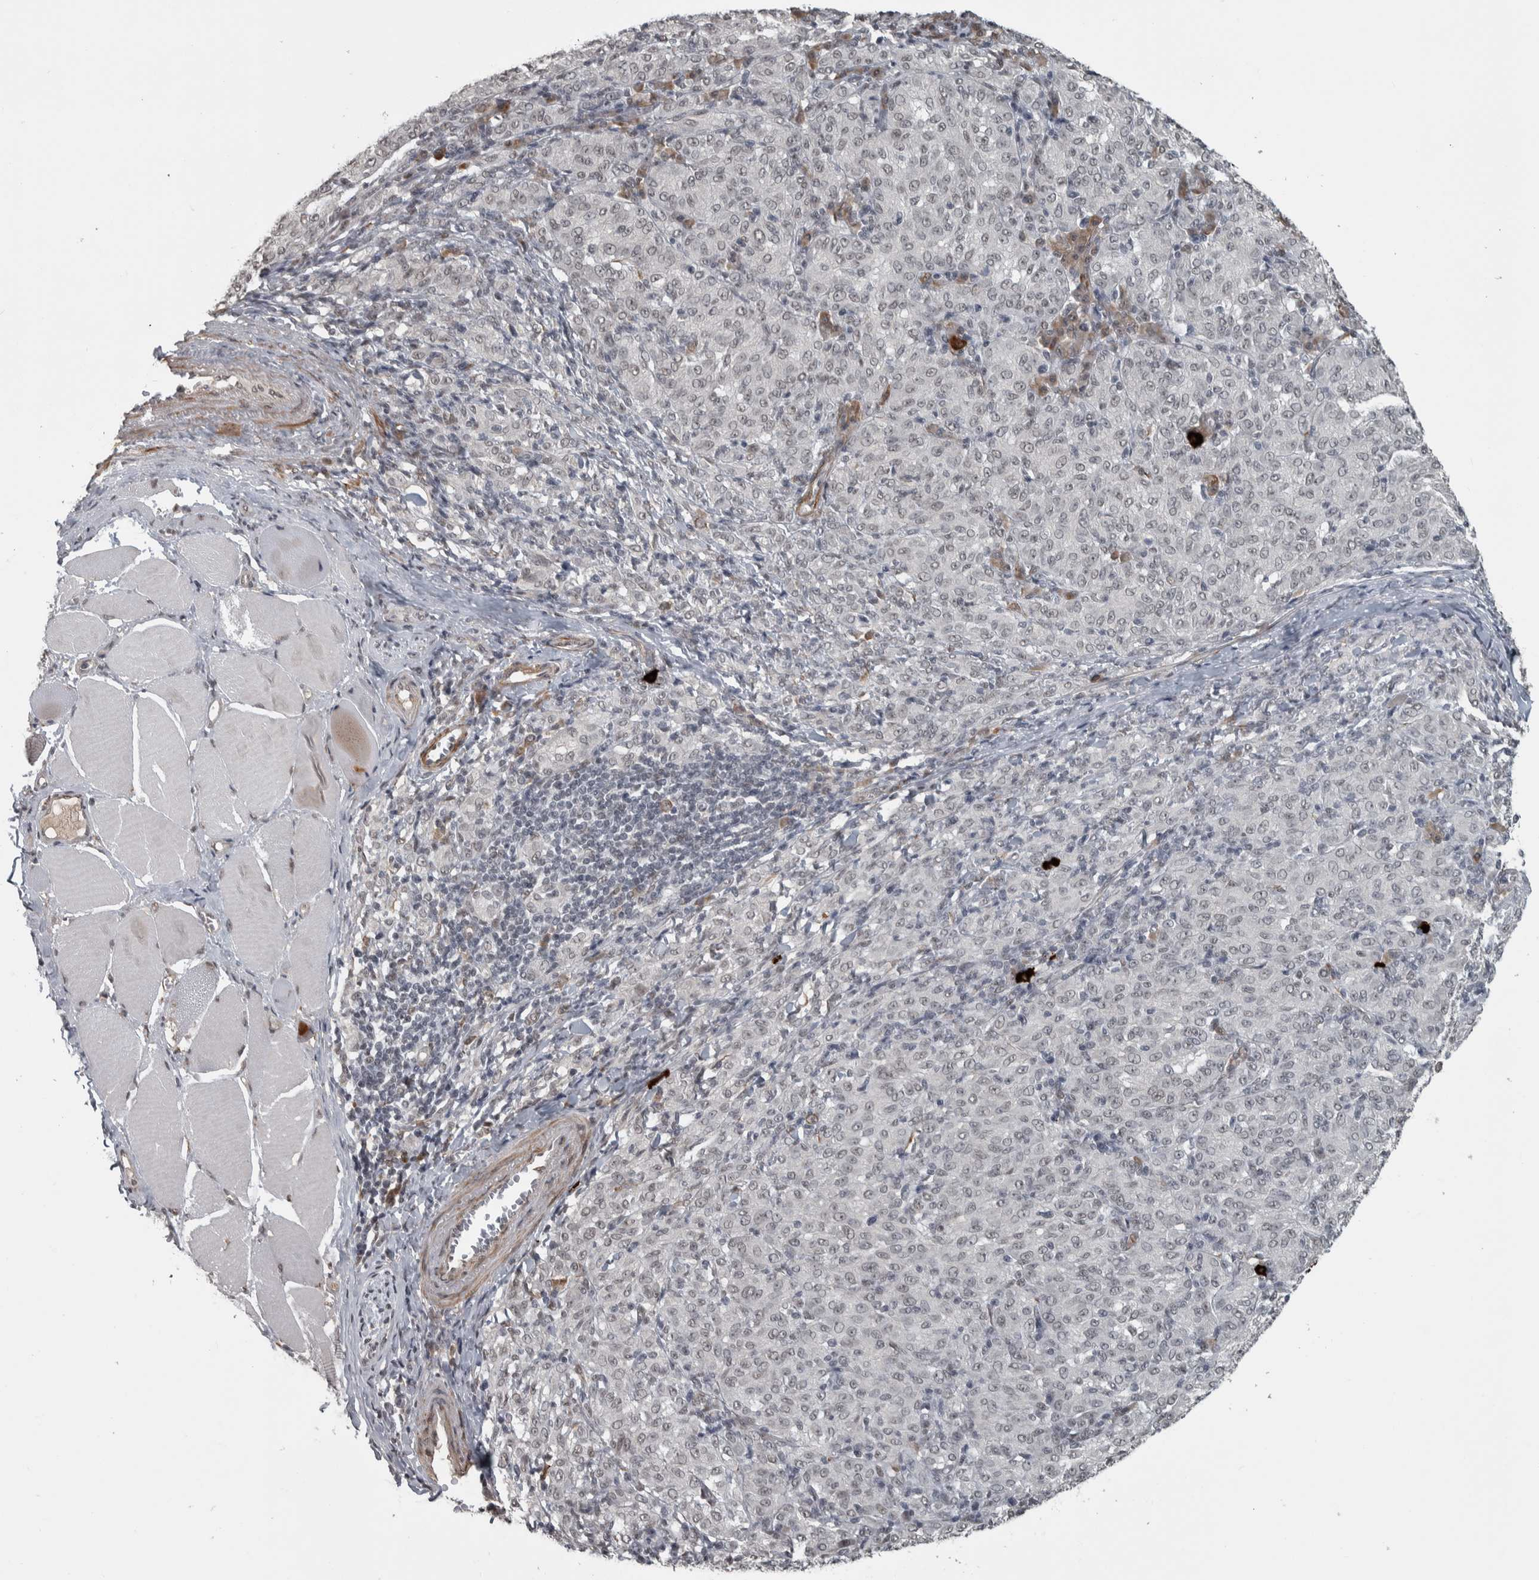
{"staining": {"intensity": "weak", "quantity": "<25%", "location": "nuclear"}, "tissue": "melanoma", "cell_type": "Tumor cells", "image_type": "cancer", "snomed": [{"axis": "morphology", "description": "Malignant melanoma, NOS"}, {"axis": "topography", "description": "Skin"}], "caption": "Immunohistochemistry of human melanoma displays no positivity in tumor cells. Brightfield microscopy of immunohistochemistry stained with DAB (brown) and hematoxylin (blue), captured at high magnification.", "gene": "DDX42", "patient": {"sex": "female", "age": 72}}